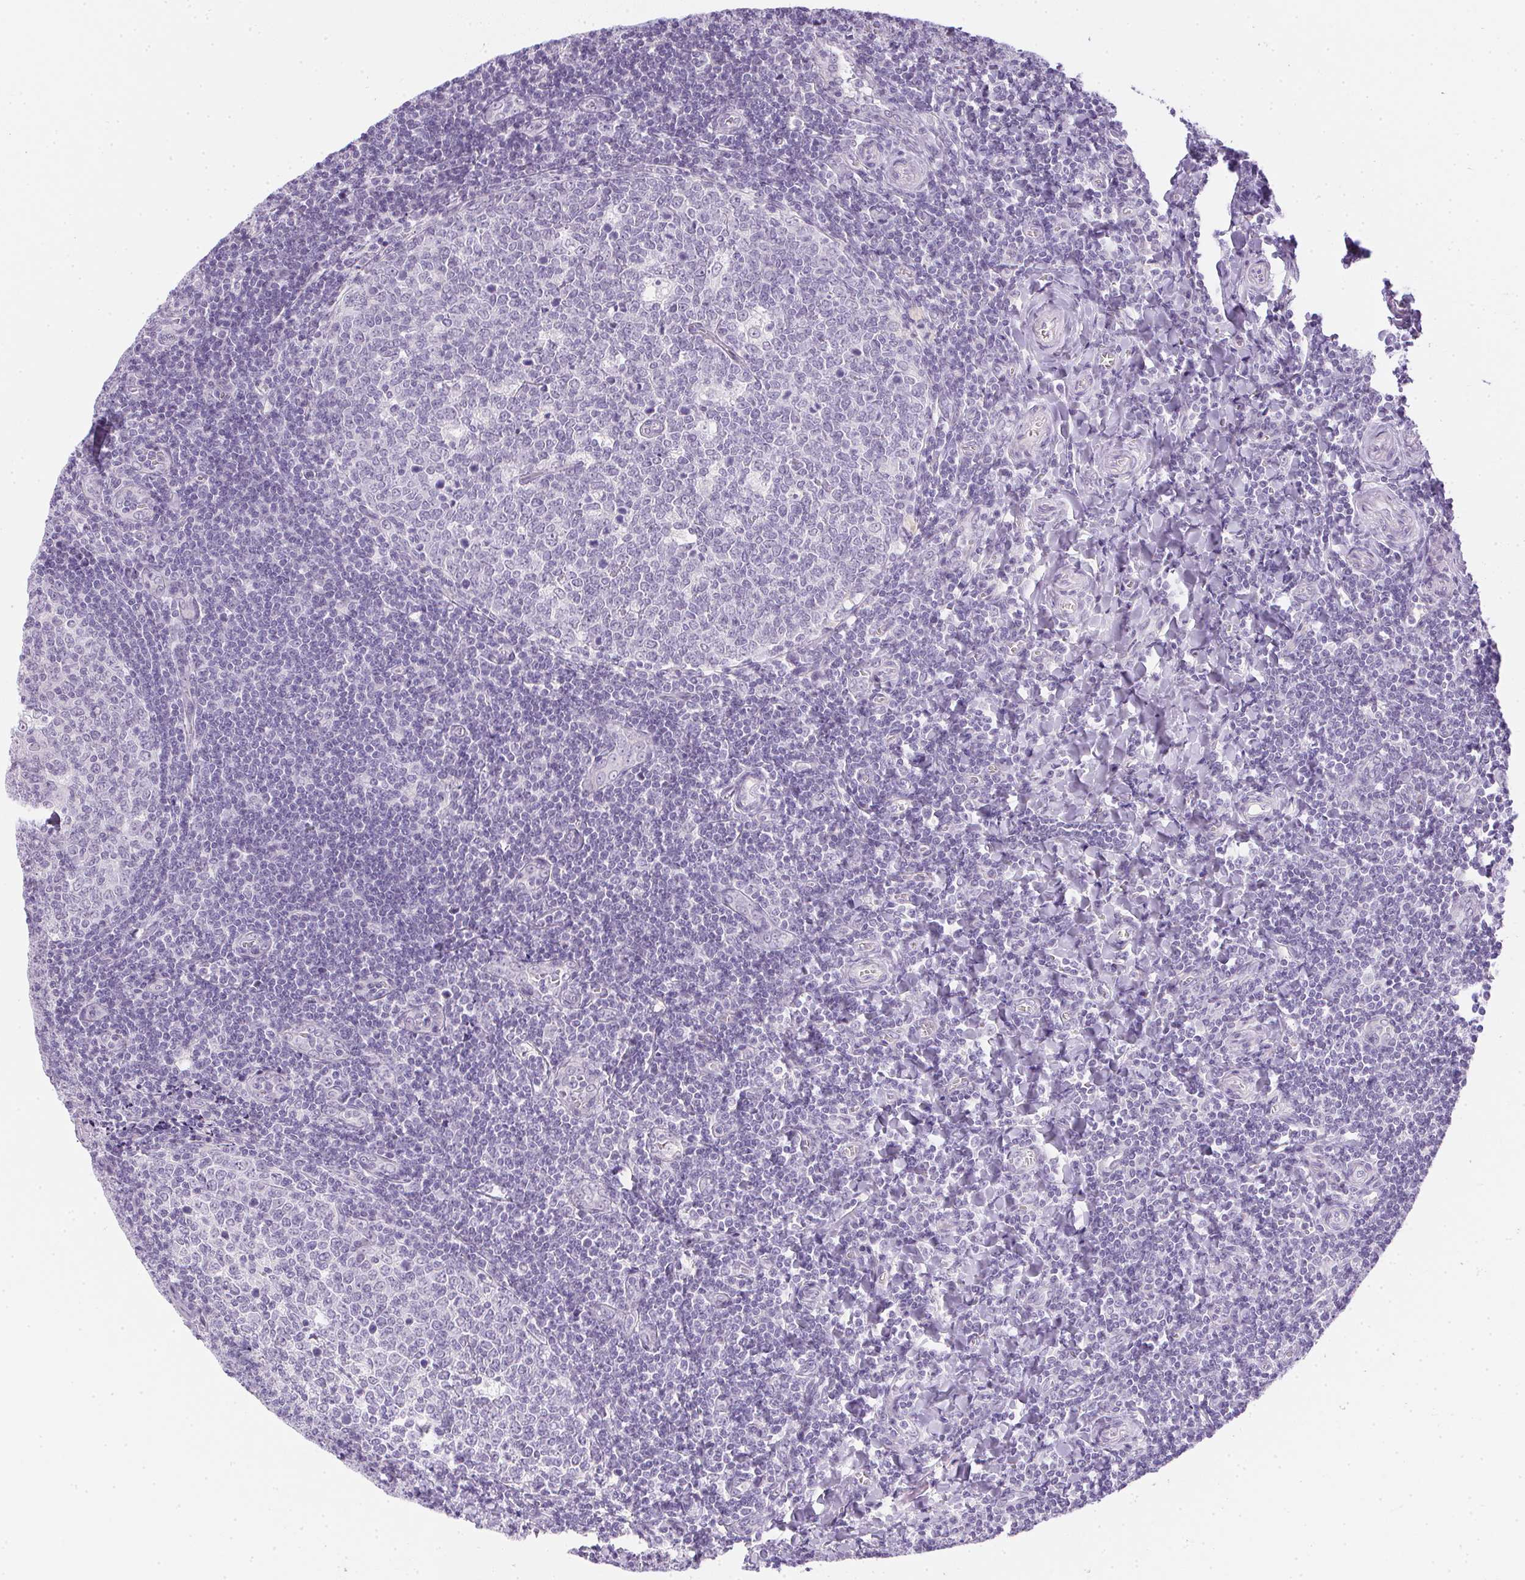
{"staining": {"intensity": "negative", "quantity": "none", "location": "none"}, "tissue": "tonsil", "cell_type": "Germinal center cells", "image_type": "normal", "snomed": [{"axis": "morphology", "description": "Normal tissue, NOS"}, {"axis": "morphology", "description": "Inflammation, NOS"}, {"axis": "topography", "description": "Tonsil"}], "caption": "Immunohistochemistry image of benign human tonsil stained for a protein (brown), which displays no expression in germinal center cells.", "gene": "PRL", "patient": {"sex": "female", "age": 31}}